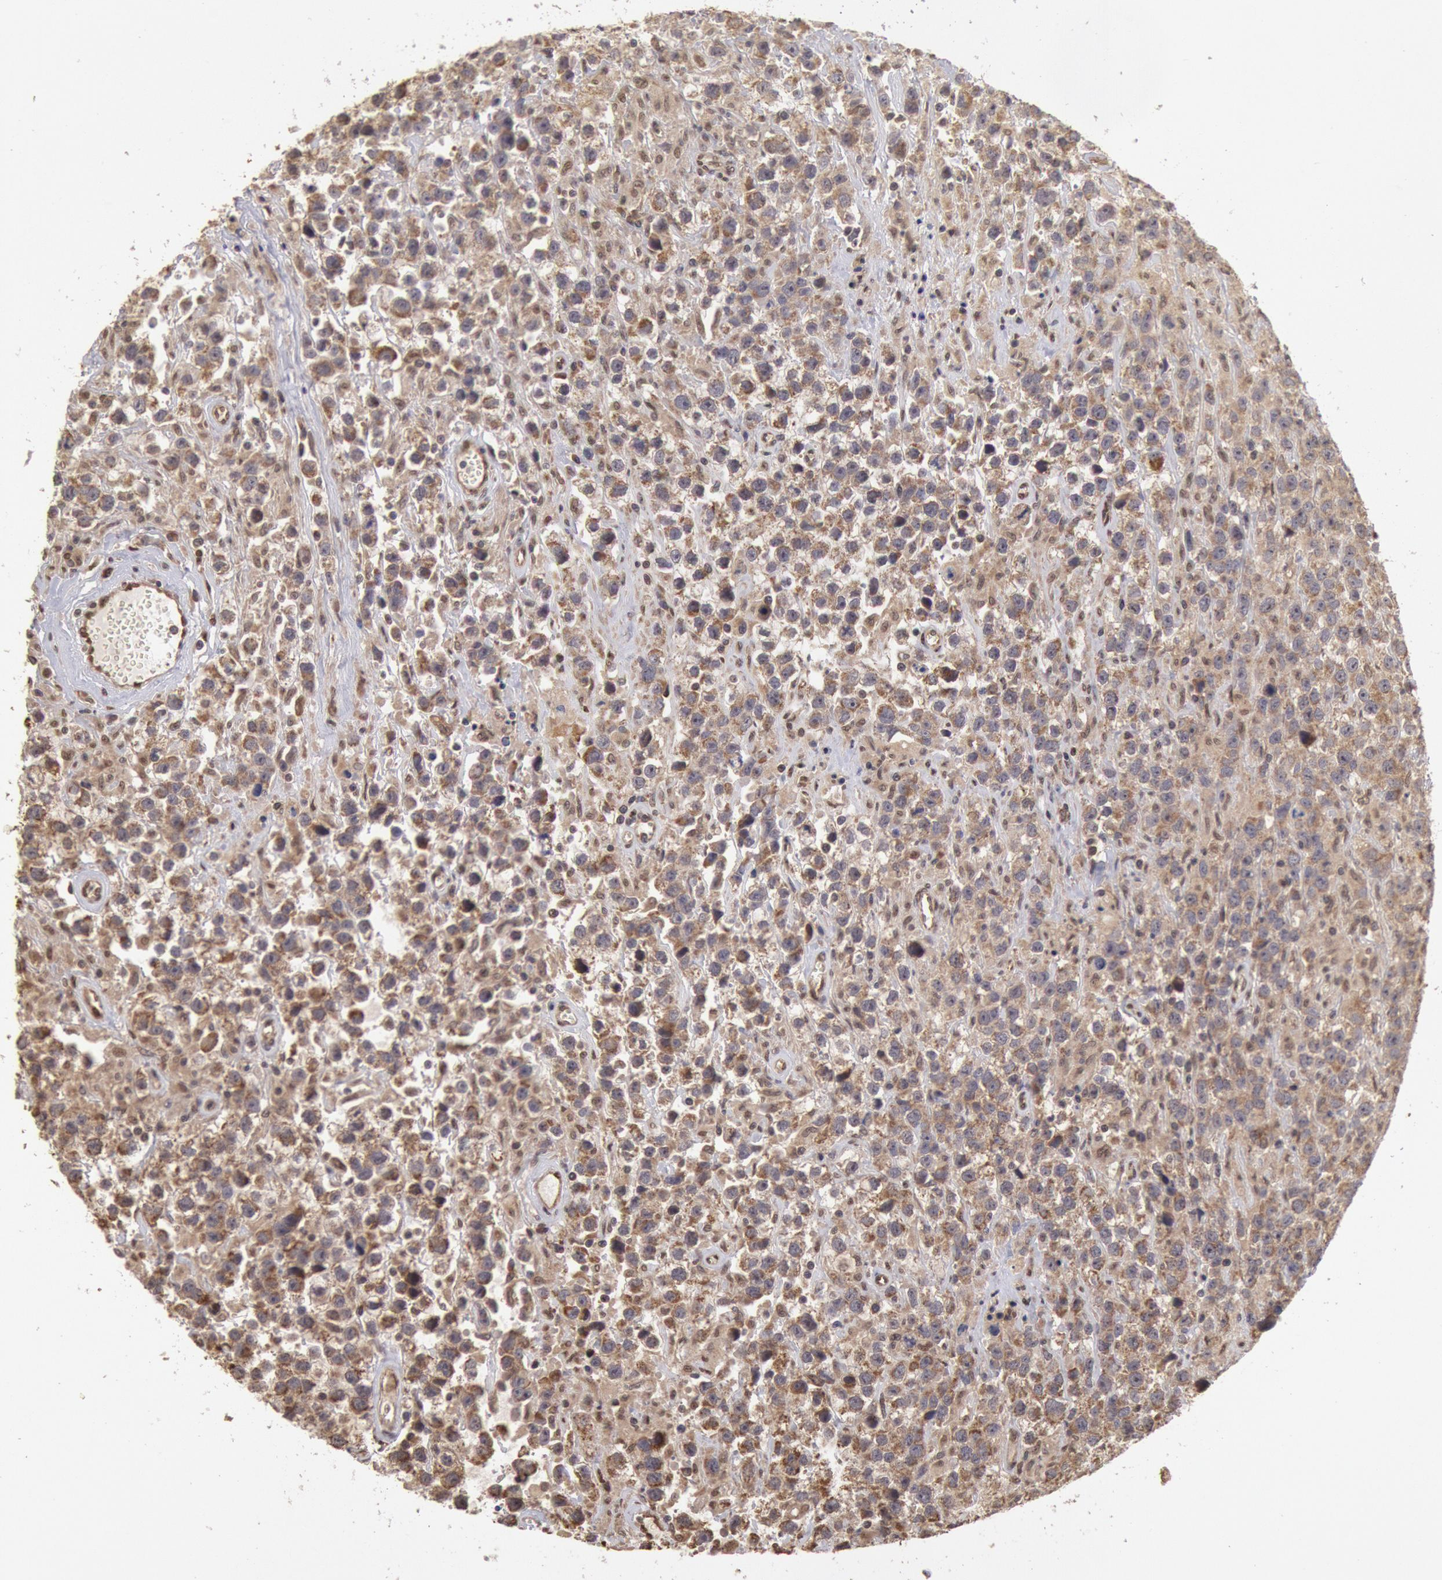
{"staining": {"intensity": "moderate", "quantity": ">75%", "location": "cytoplasmic/membranous"}, "tissue": "testis cancer", "cell_type": "Tumor cells", "image_type": "cancer", "snomed": [{"axis": "morphology", "description": "Seminoma, NOS"}, {"axis": "topography", "description": "Testis"}], "caption": "DAB immunohistochemical staining of testis cancer (seminoma) displays moderate cytoplasmic/membranous protein expression in about >75% of tumor cells.", "gene": "STX17", "patient": {"sex": "male", "age": 43}}